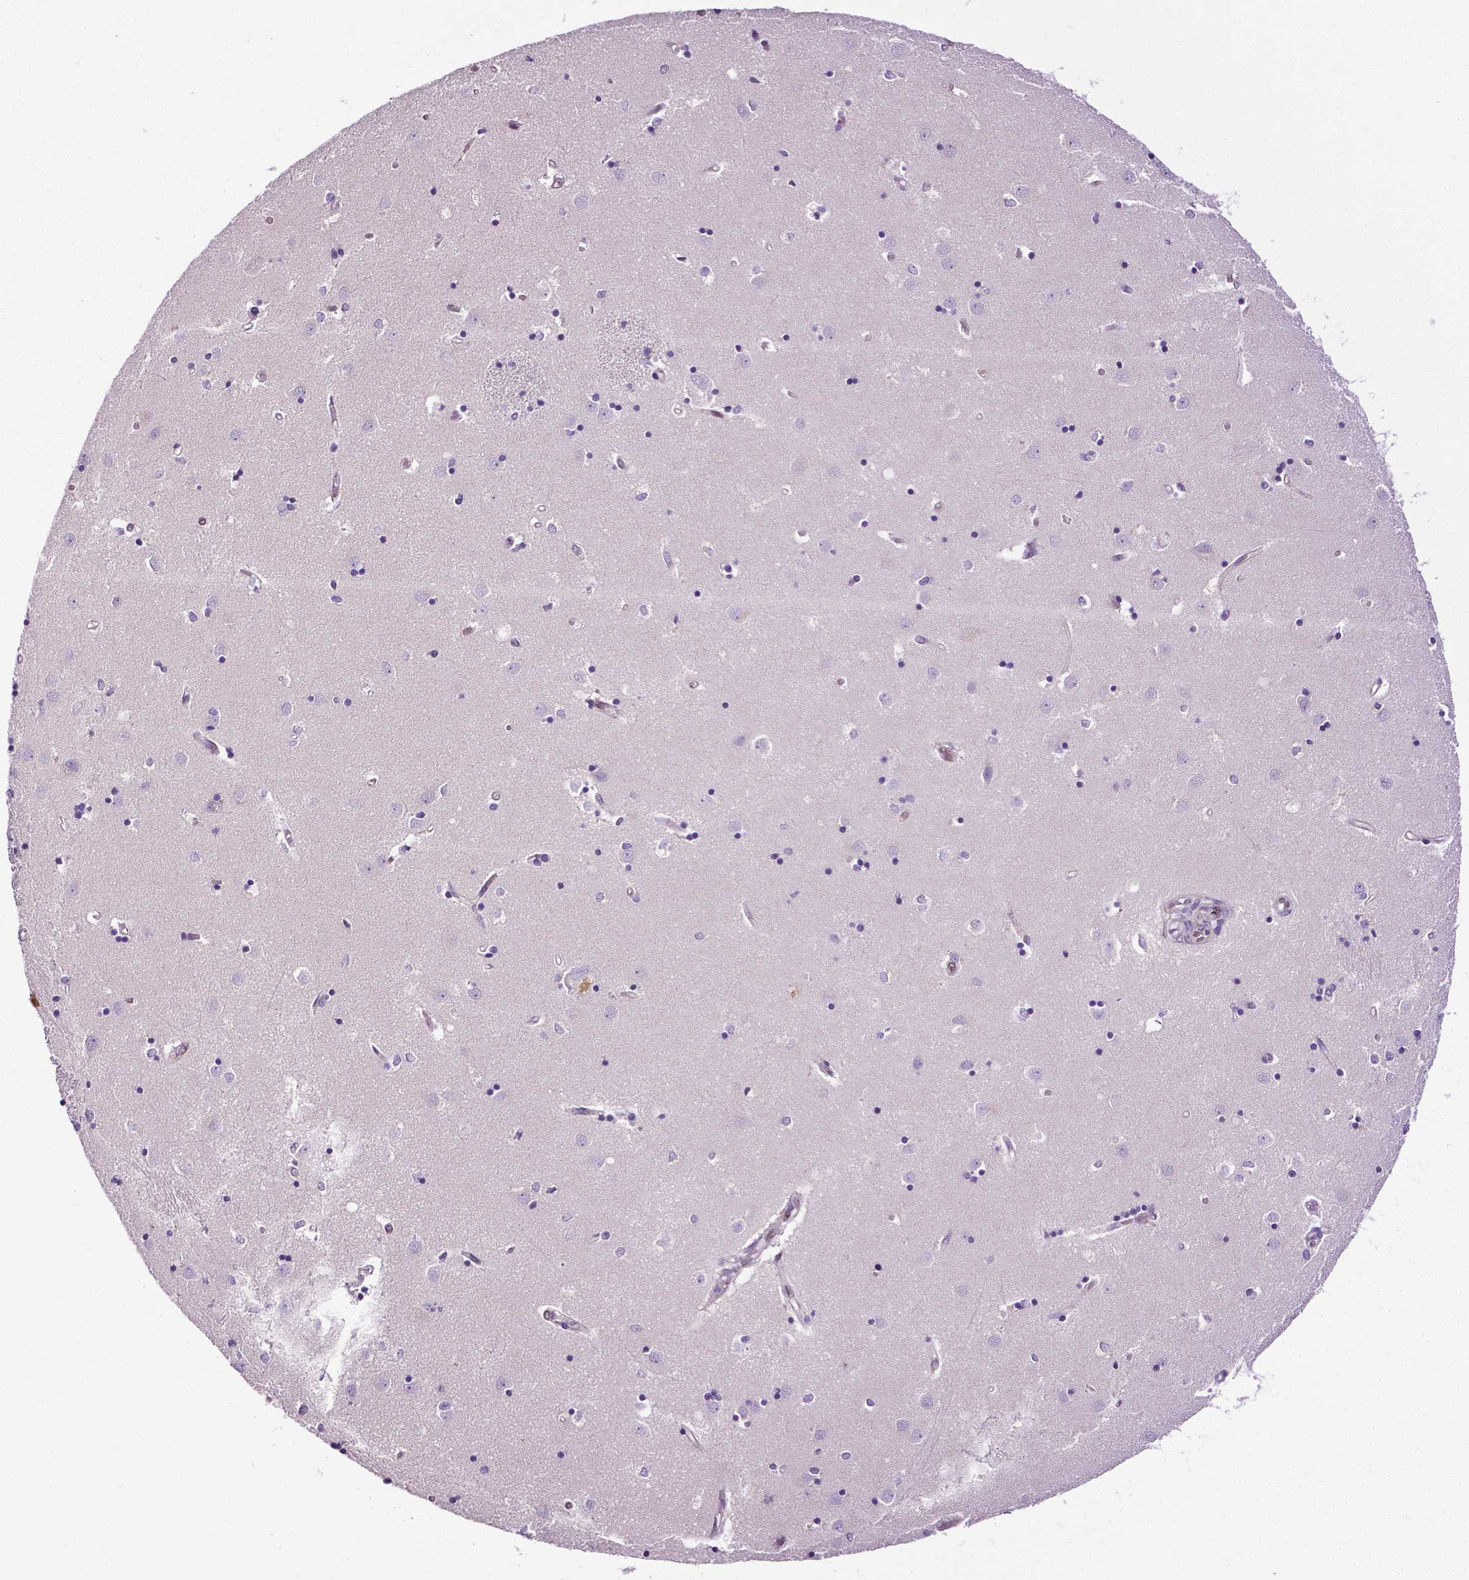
{"staining": {"intensity": "negative", "quantity": "none", "location": "none"}, "tissue": "caudate", "cell_type": "Glial cells", "image_type": "normal", "snomed": [{"axis": "morphology", "description": "Normal tissue, NOS"}, {"axis": "topography", "description": "Lateral ventricle wall"}], "caption": "Micrograph shows no significant protein positivity in glial cells of benign caudate.", "gene": "PTGER3", "patient": {"sex": "male", "age": 54}}